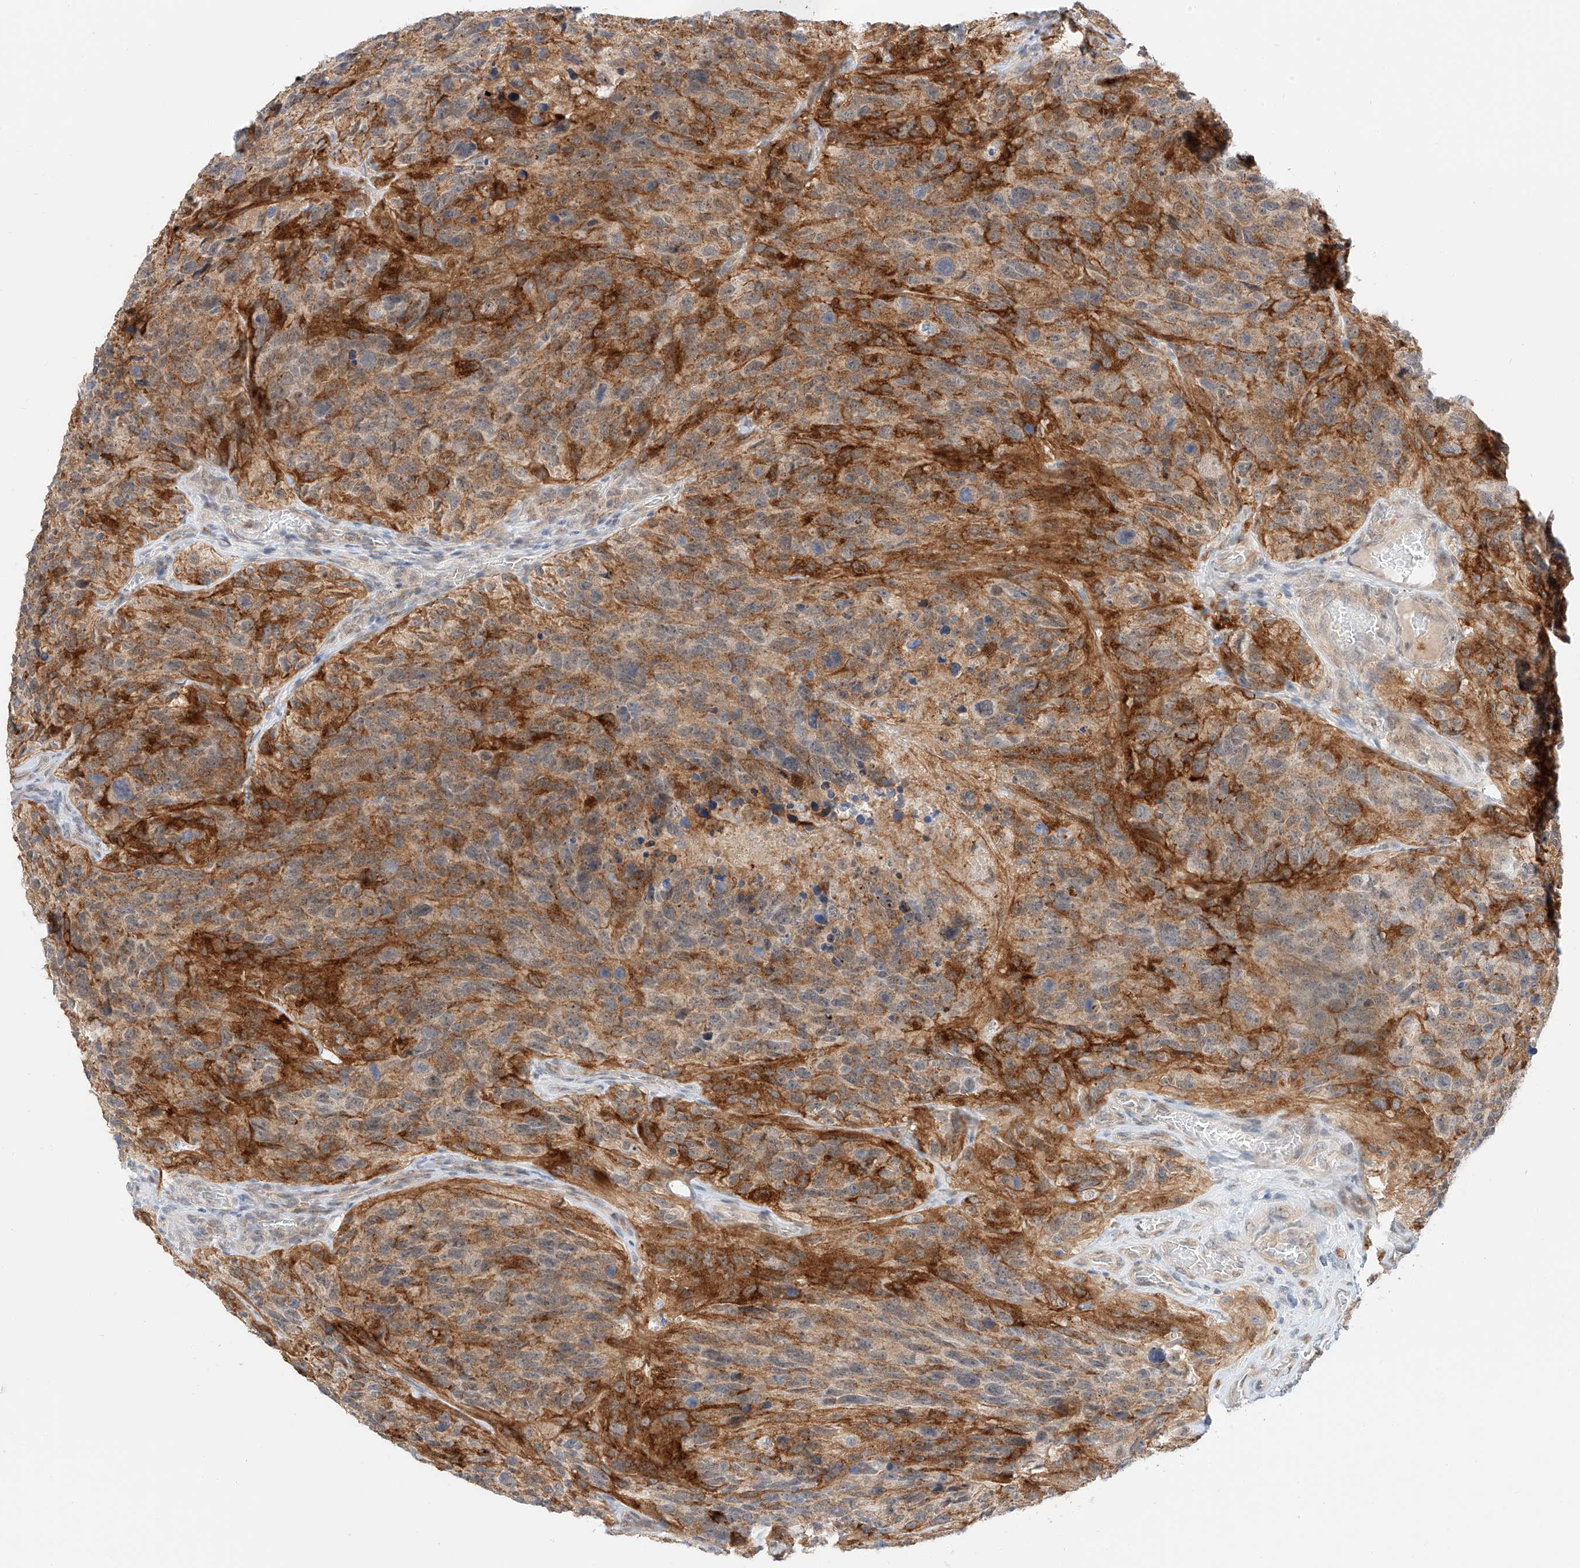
{"staining": {"intensity": "moderate", "quantity": "25%-75%", "location": "cytoplasmic/membranous"}, "tissue": "glioma", "cell_type": "Tumor cells", "image_type": "cancer", "snomed": [{"axis": "morphology", "description": "Glioma, malignant, High grade"}, {"axis": "topography", "description": "Brain"}], "caption": "Moderate cytoplasmic/membranous protein positivity is appreciated in about 25%-75% of tumor cells in glioma.", "gene": "CARMIL1", "patient": {"sex": "male", "age": 69}}